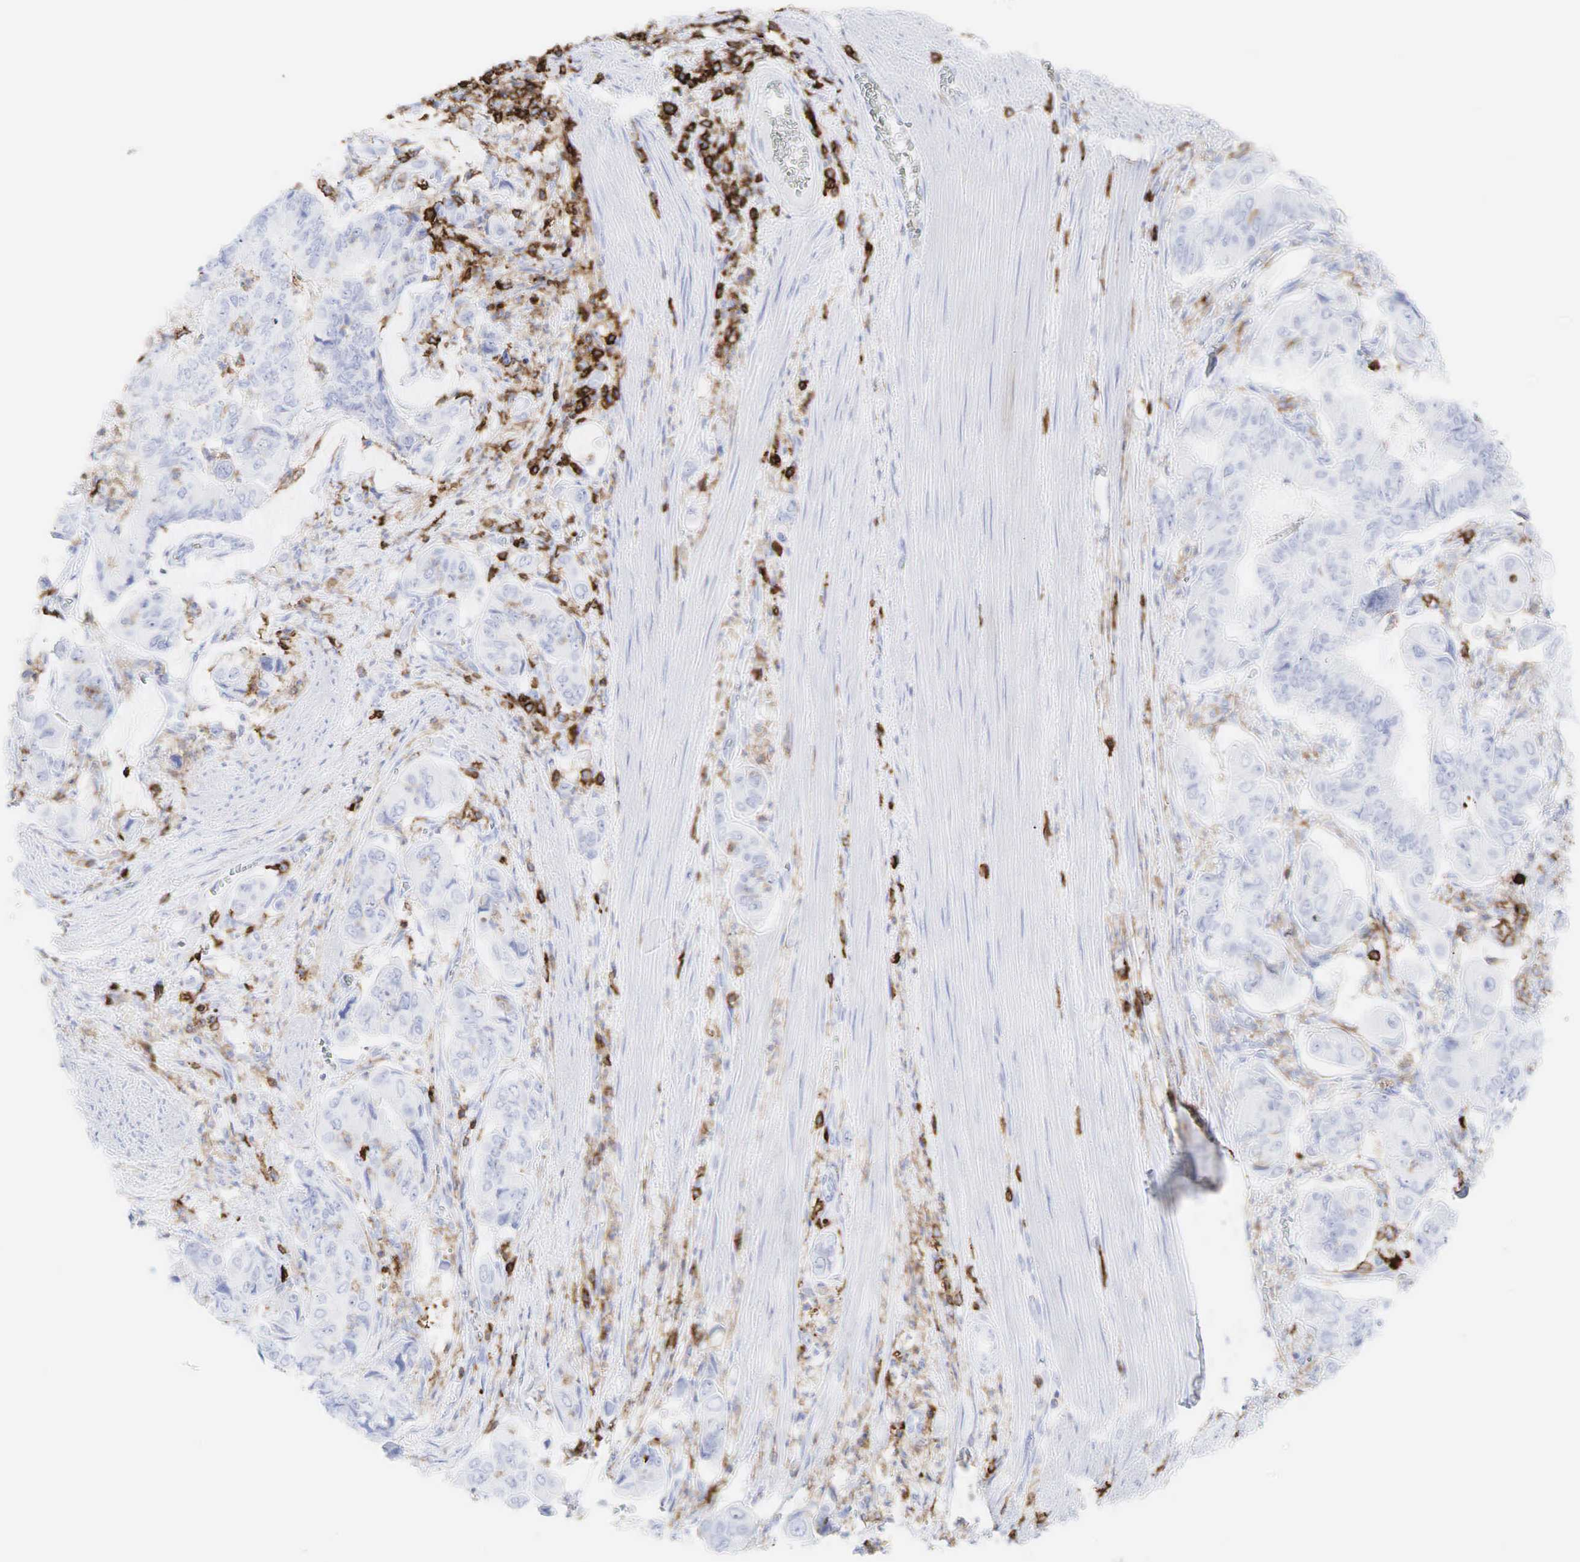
{"staining": {"intensity": "negative", "quantity": "none", "location": "none"}, "tissue": "stomach cancer", "cell_type": "Tumor cells", "image_type": "cancer", "snomed": [{"axis": "morphology", "description": "Adenocarcinoma, NOS"}, {"axis": "topography", "description": "Stomach, upper"}], "caption": "Tumor cells show no significant protein expression in stomach cancer (adenocarcinoma). (Immunohistochemistry, brightfield microscopy, high magnification).", "gene": "PTPRC", "patient": {"sex": "male", "age": 80}}